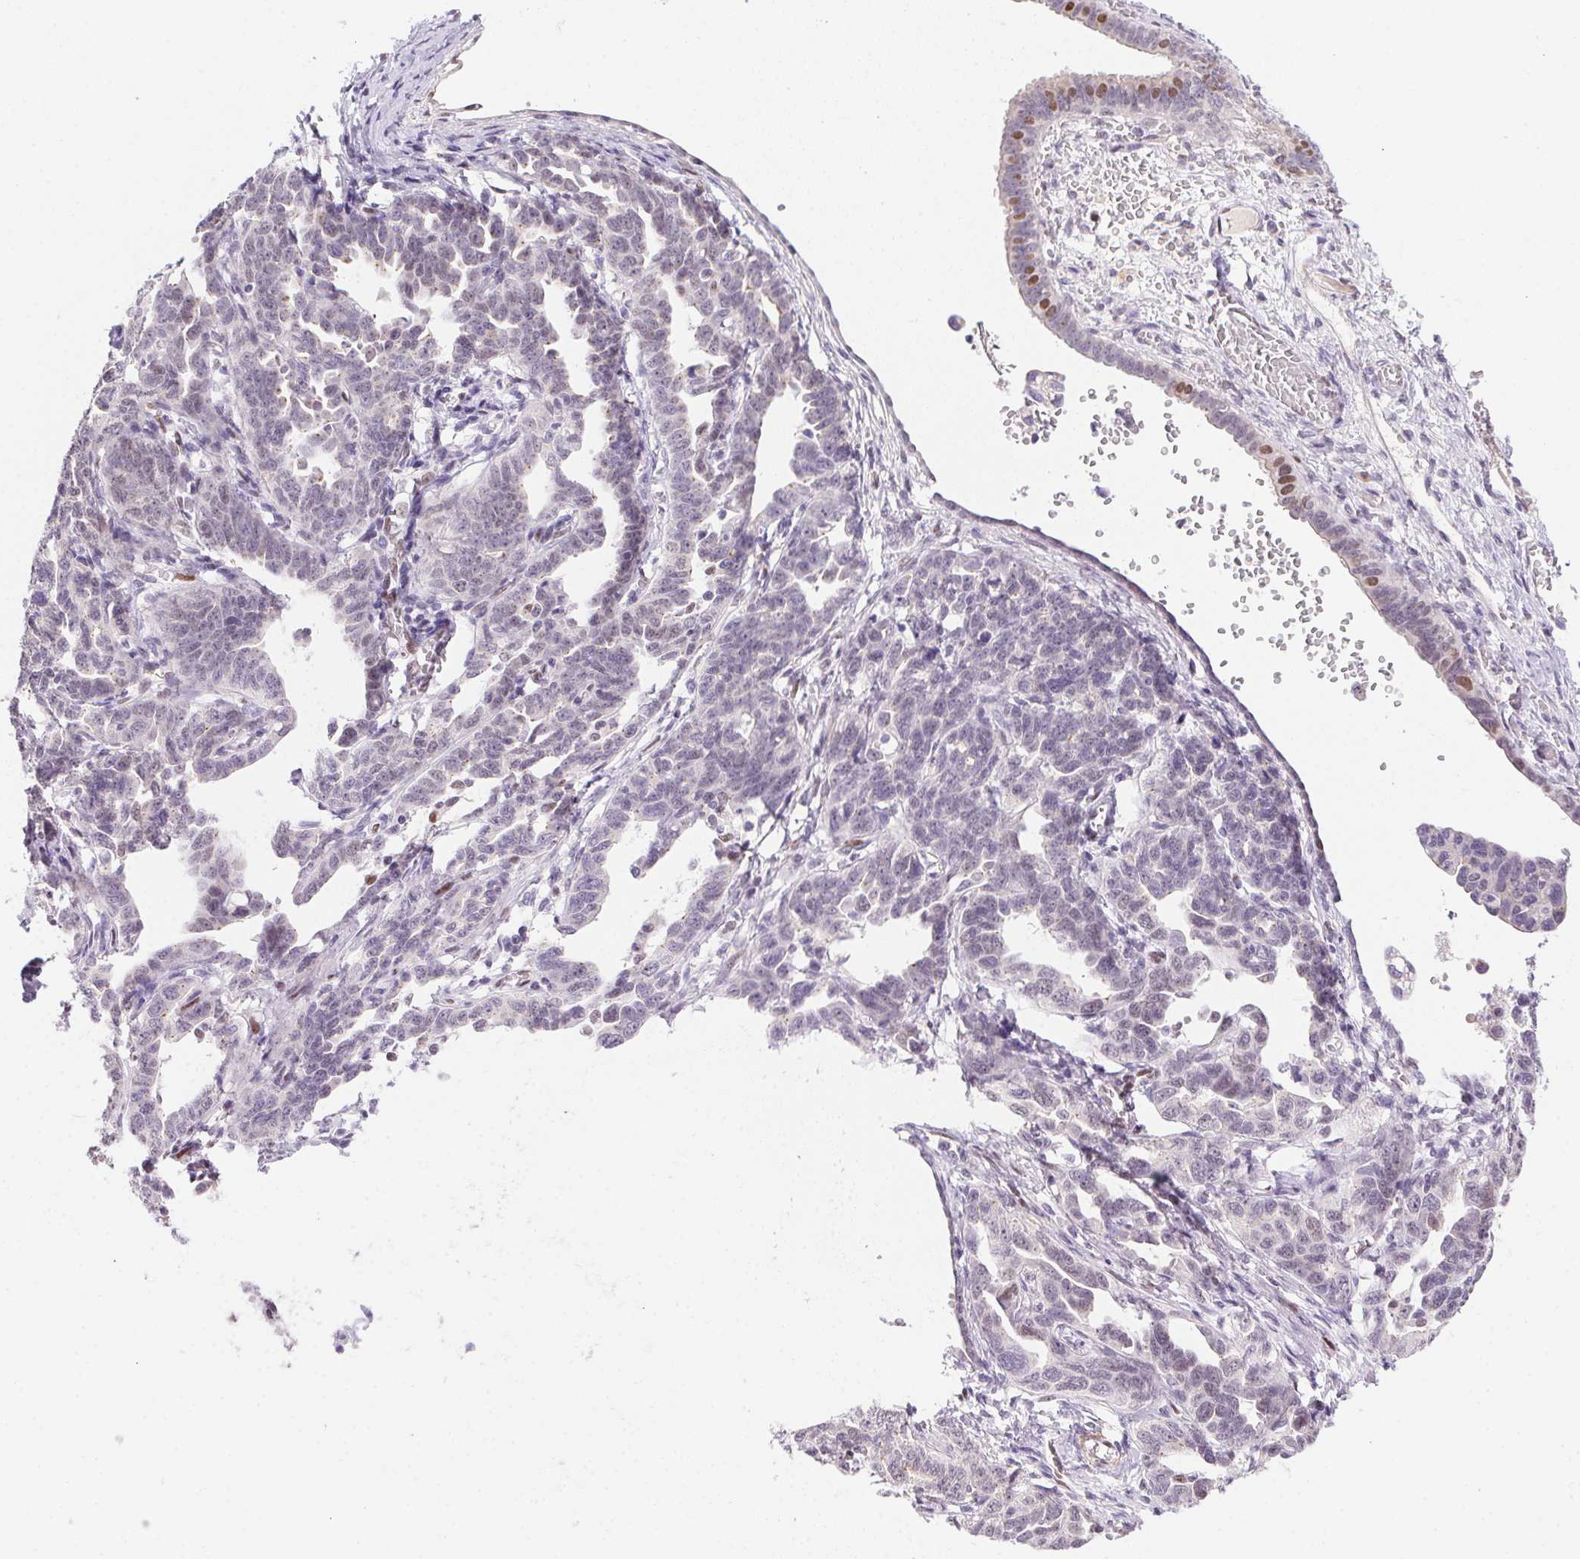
{"staining": {"intensity": "moderate", "quantity": "<25%", "location": "nuclear"}, "tissue": "ovarian cancer", "cell_type": "Tumor cells", "image_type": "cancer", "snomed": [{"axis": "morphology", "description": "Cystadenocarcinoma, serous, NOS"}, {"axis": "topography", "description": "Ovary"}], "caption": "Ovarian cancer was stained to show a protein in brown. There is low levels of moderate nuclear expression in approximately <25% of tumor cells.", "gene": "SP9", "patient": {"sex": "female", "age": 69}}